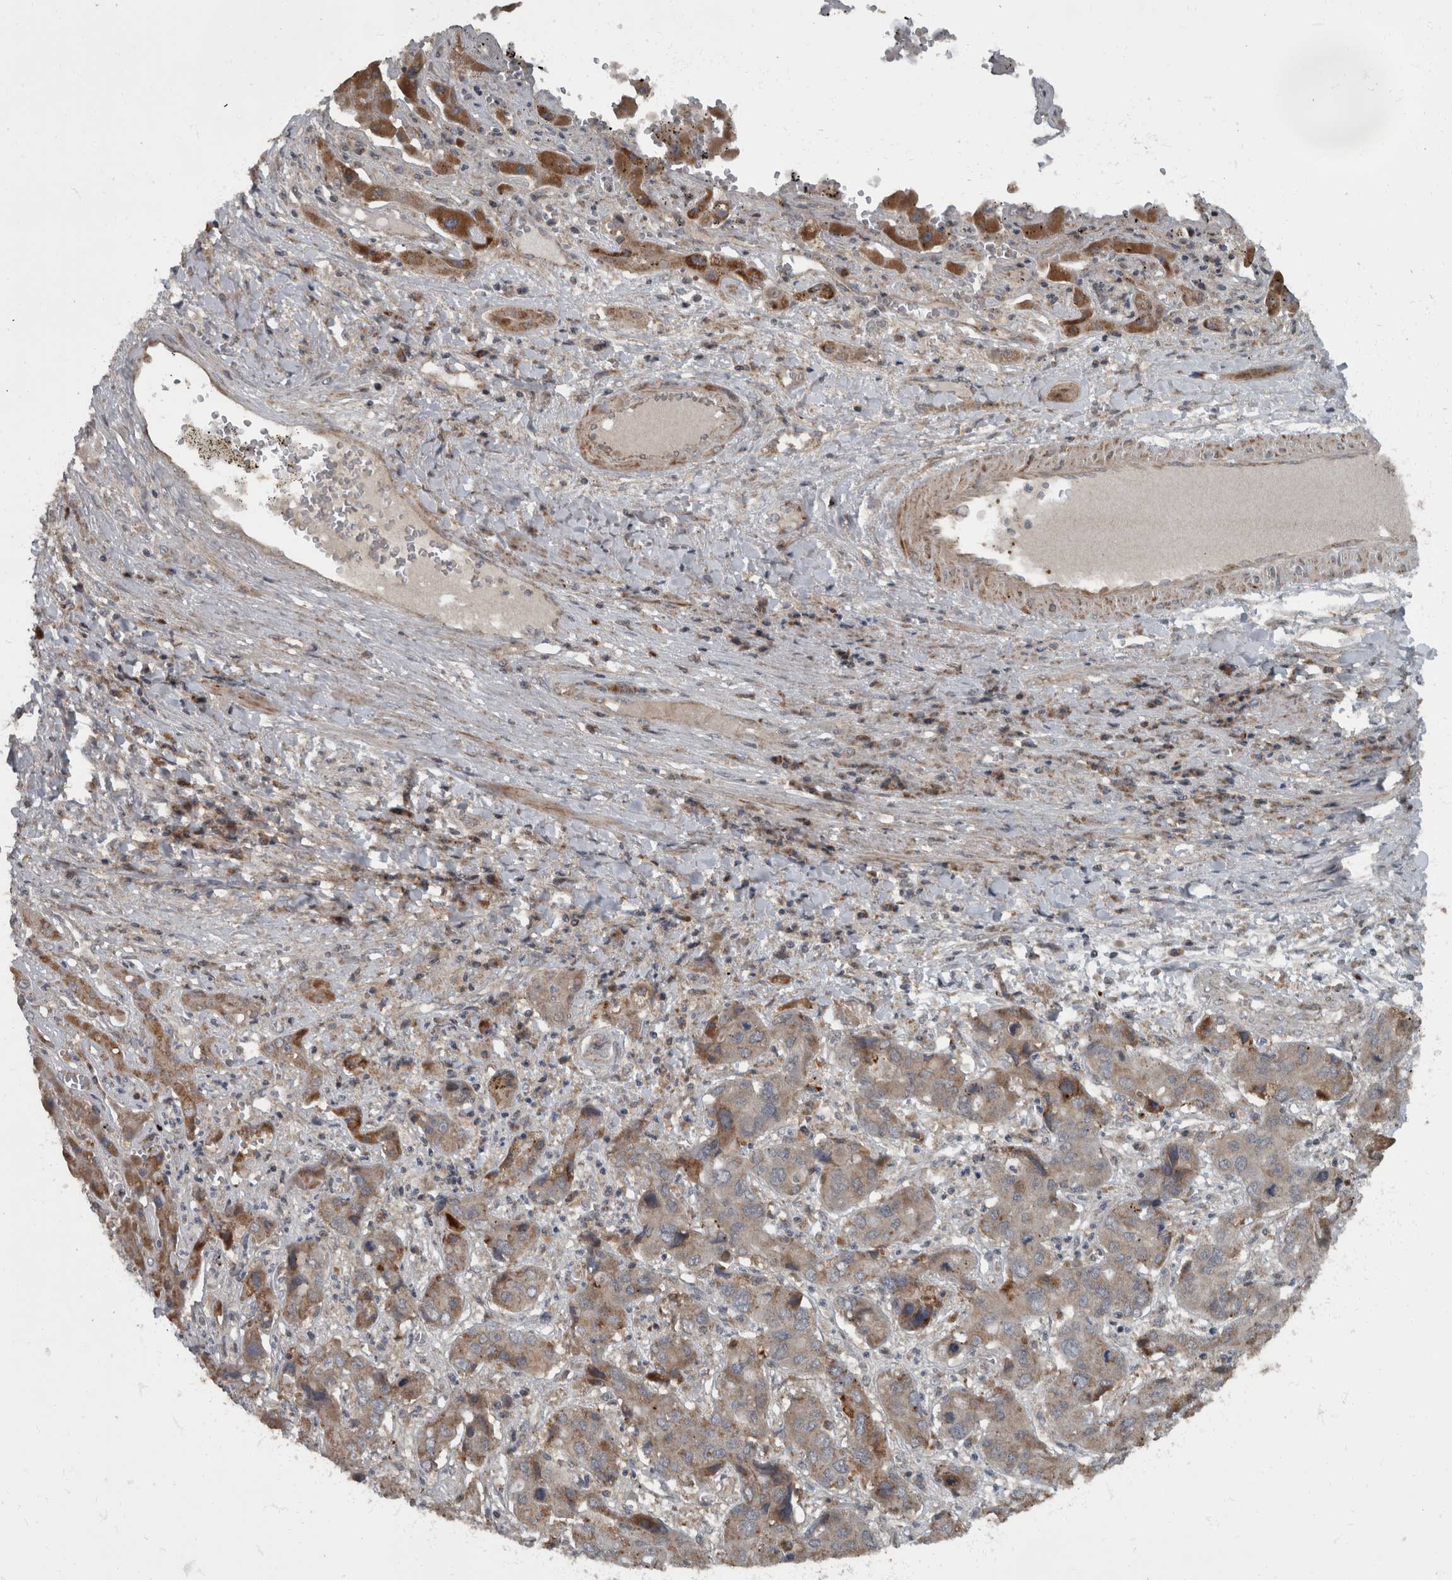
{"staining": {"intensity": "moderate", "quantity": "25%-75%", "location": "cytoplasmic/membranous"}, "tissue": "liver cancer", "cell_type": "Tumor cells", "image_type": "cancer", "snomed": [{"axis": "morphology", "description": "Cholangiocarcinoma"}, {"axis": "topography", "description": "Liver"}], "caption": "A brown stain labels moderate cytoplasmic/membranous staining of a protein in liver cancer tumor cells.", "gene": "RABGGTB", "patient": {"sex": "male", "age": 67}}